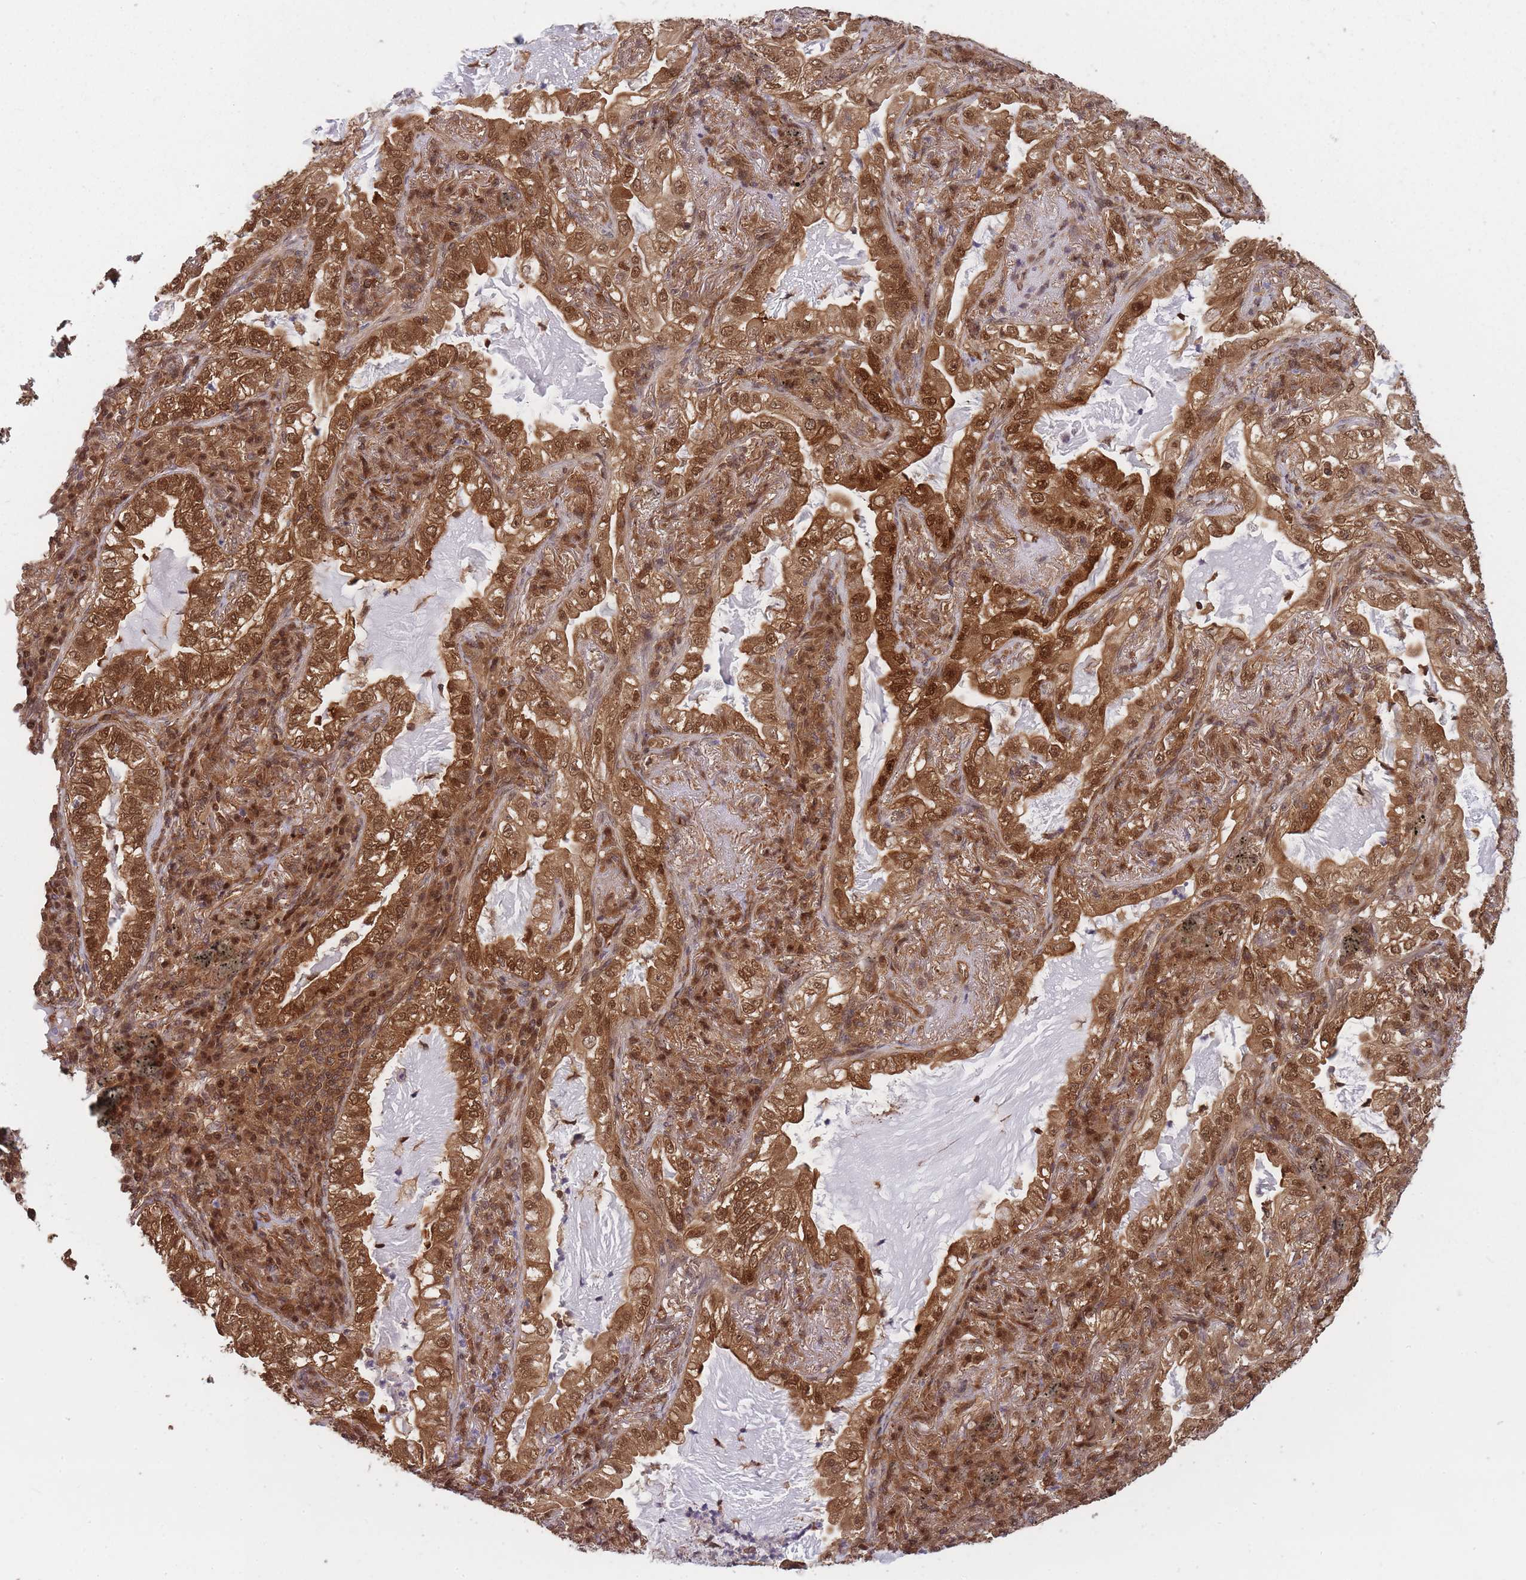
{"staining": {"intensity": "moderate", "quantity": ">75%", "location": "cytoplasmic/membranous,nuclear"}, "tissue": "lung cancer", "cell_type": "Tumor cells", "image_type": "cancer", "snomed": [{"axis": "morphology", "description": "Adenocarcinoma, NOS"}, {"axis": "topography", "description": "Lung"}], "caption": "High-magnification brightfield microscopy of lung cancer stained with DAB (brown) and counterstained with hematoxylin (blue). tumor cells exhibit moderate cytoplasmic/membranous and nuclear staining is identified in approximately>75% of cells.", "gene": "PPP6R3", "patient": {"sex": "female", "age": 73}}